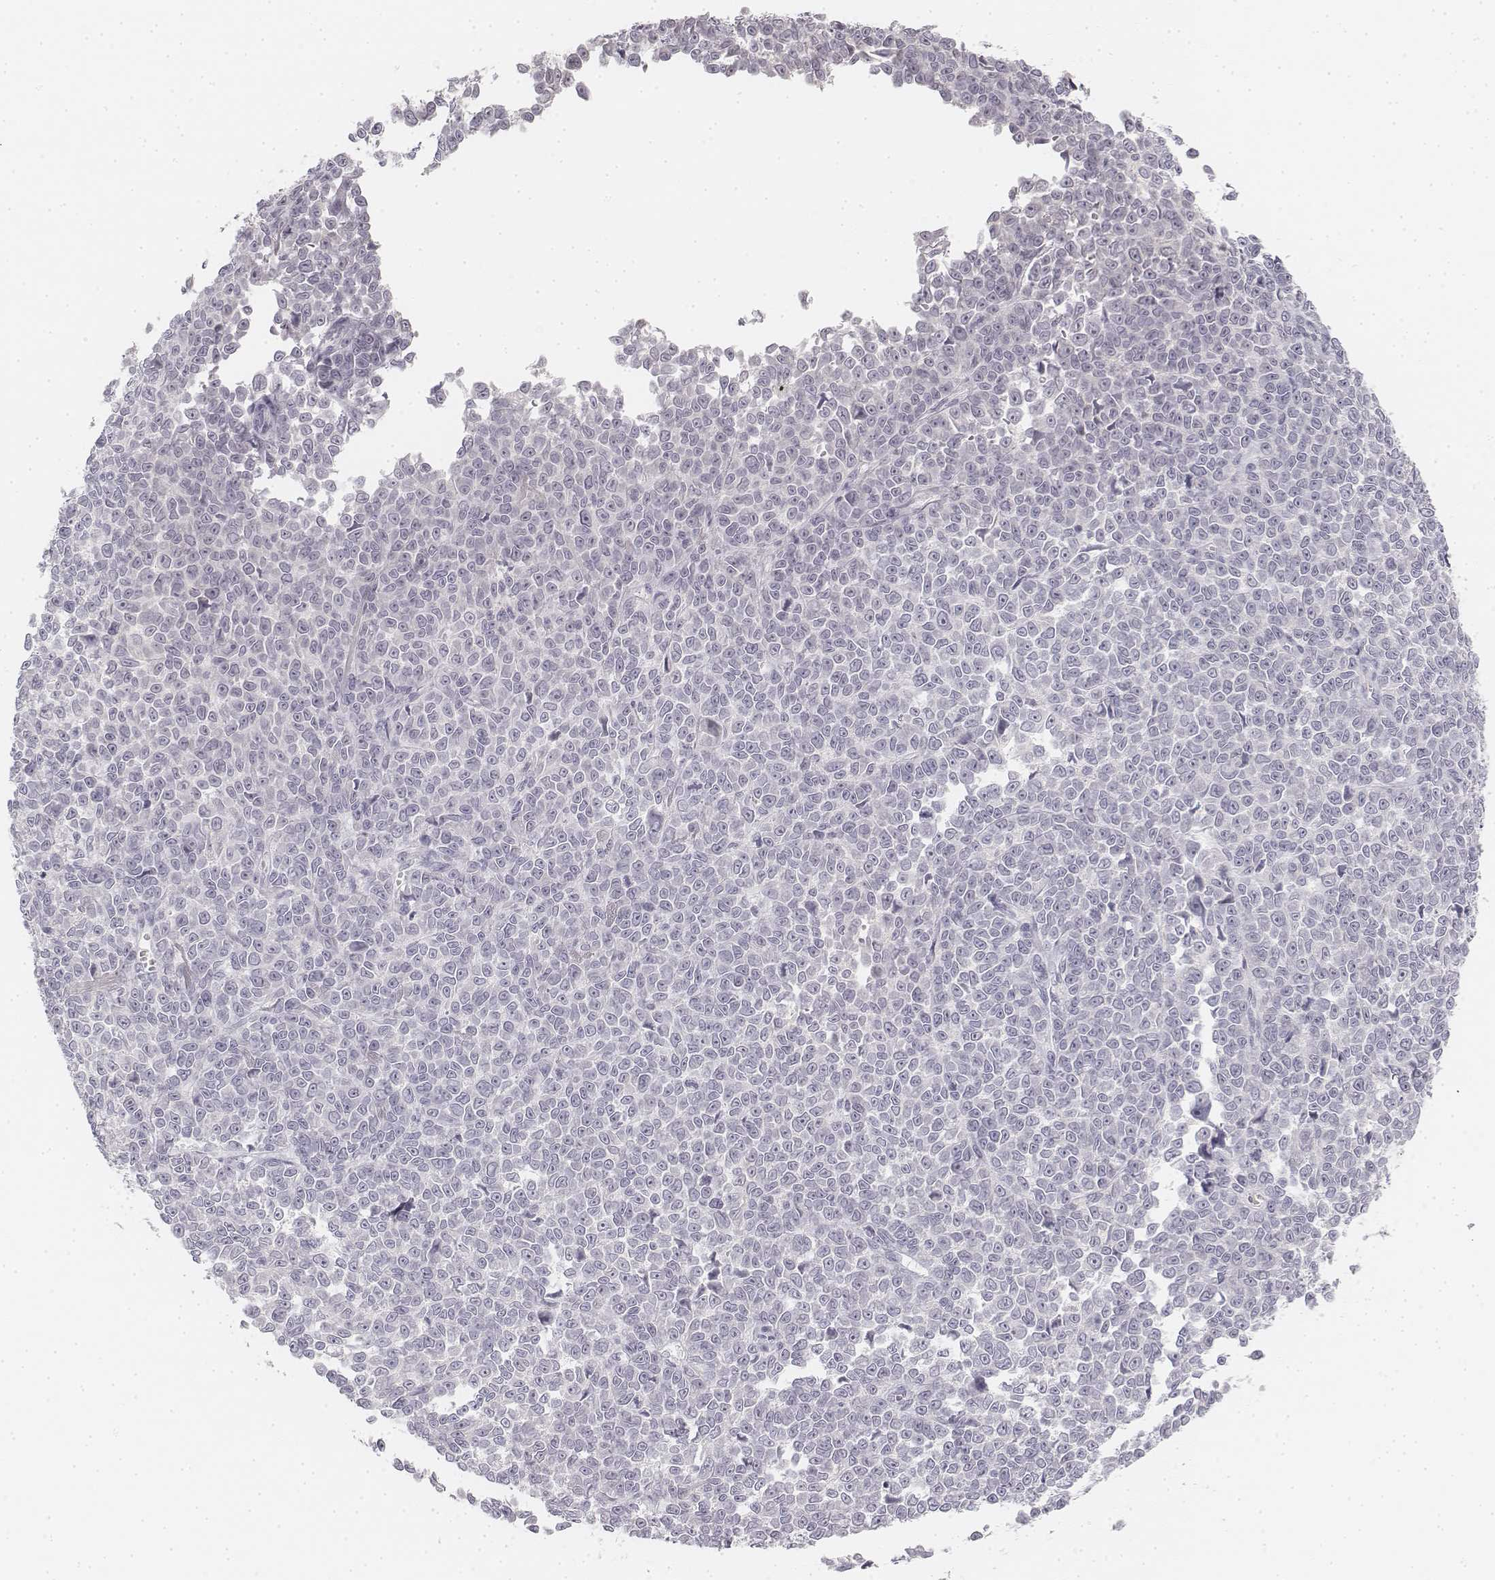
{"staining": {"intensity": "negative", "quantity": "none", "location": "none"}, "tissue": "melanoma", "cell_type": "Tumor cells", "image_type": "cancer", "snomed": [{"axis": "morphology", "description": "Malignant melanoma, NOS"}, {"axis": "topography", "description": "Skin"}], "caption": "An IHC image of malignant melanoma is shown. There is no staining in tumor cells of malignant melanoma.", "gene": "DSG4", "patient": {"sex": "female", "age": 95}}